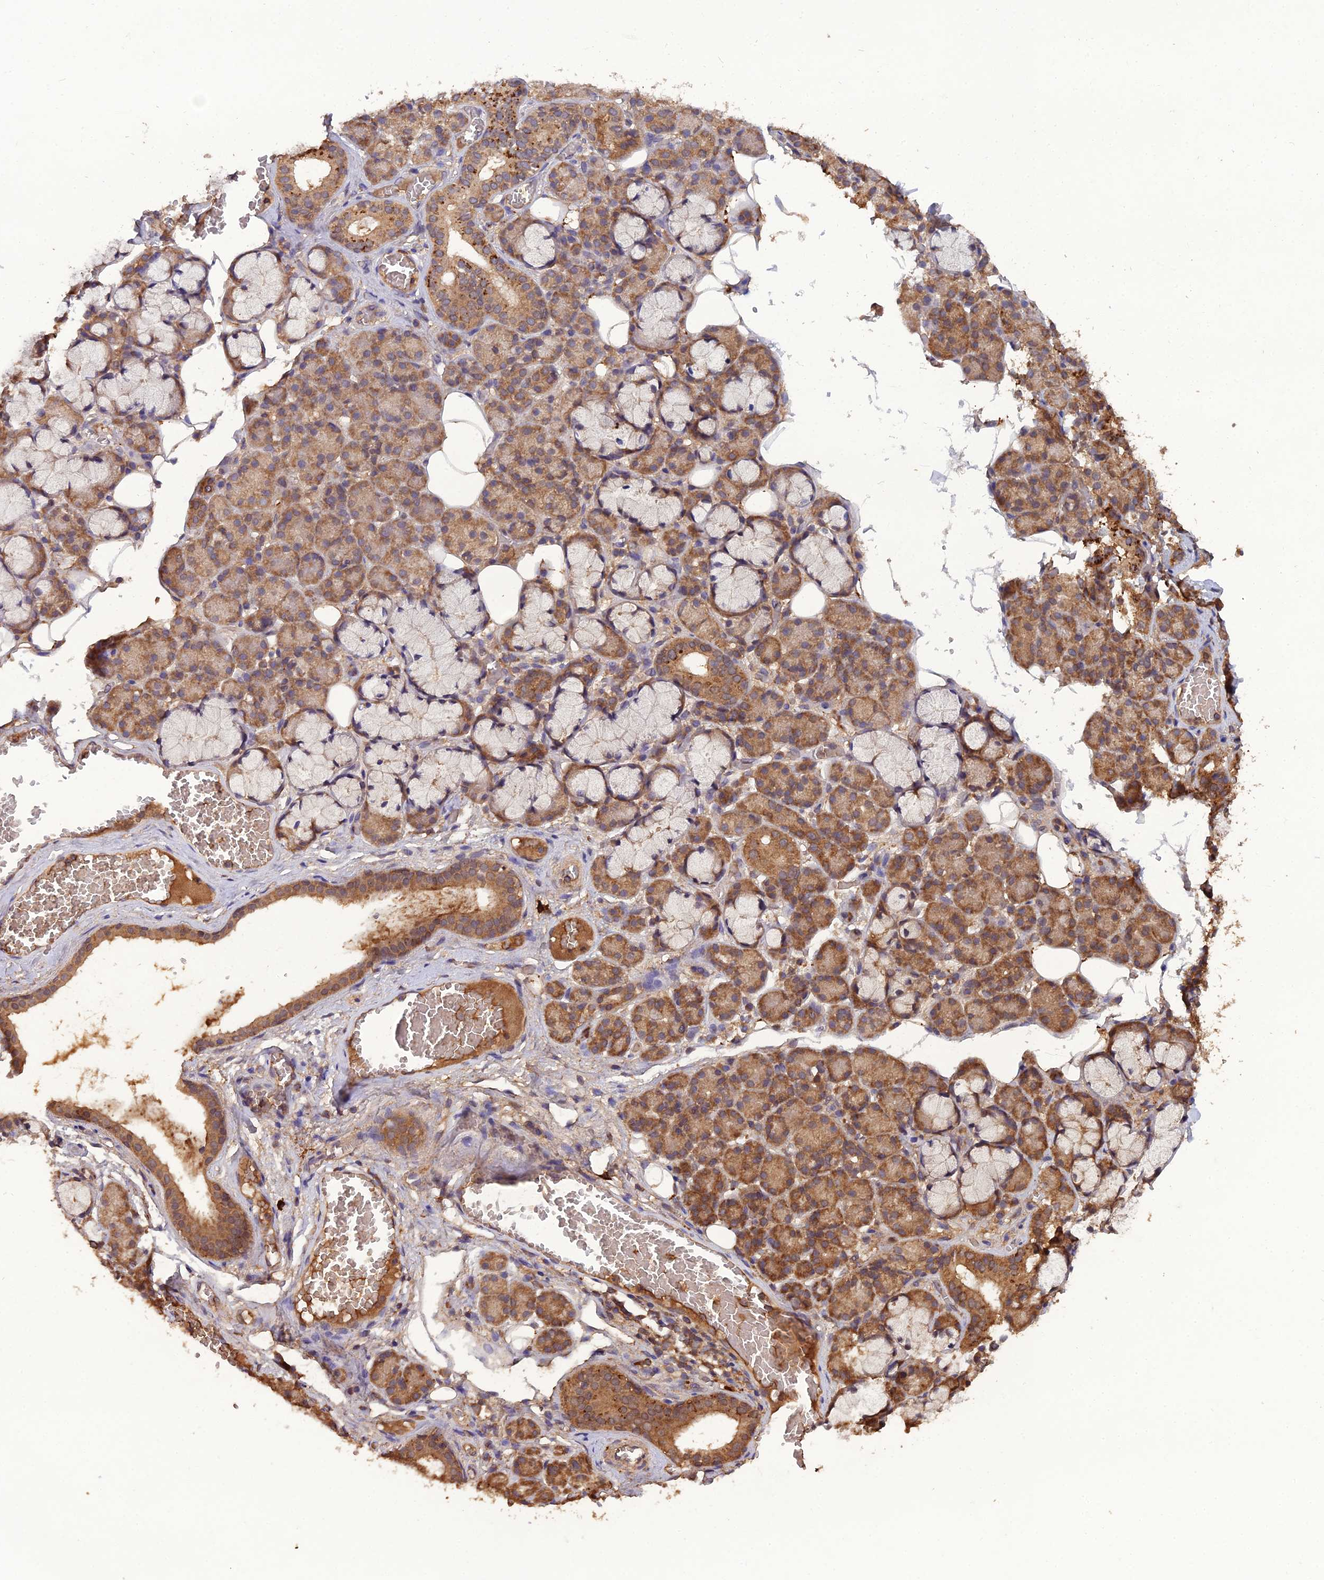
{"staining": {"intensity": "moderate", "quantity": ">75%", "location": "cytoplasmic/membranous"}, "tissue": "salivary gland", "cell_type": "Glandular cells", "image_type": "normal", "snomed": [{"axis": "morphology", "description": "Normal tissue, NOS"}, {"axis": "topography", "description": "Salivary gland"}], "caption": "The photomicrograph reveals a brown stain indicating the presence of a protein in the cytoplasmic/membranous of glandular cells in salivary gland.", "gene": "TMEM258", "patient": {"sex": "male", "age": 63}}